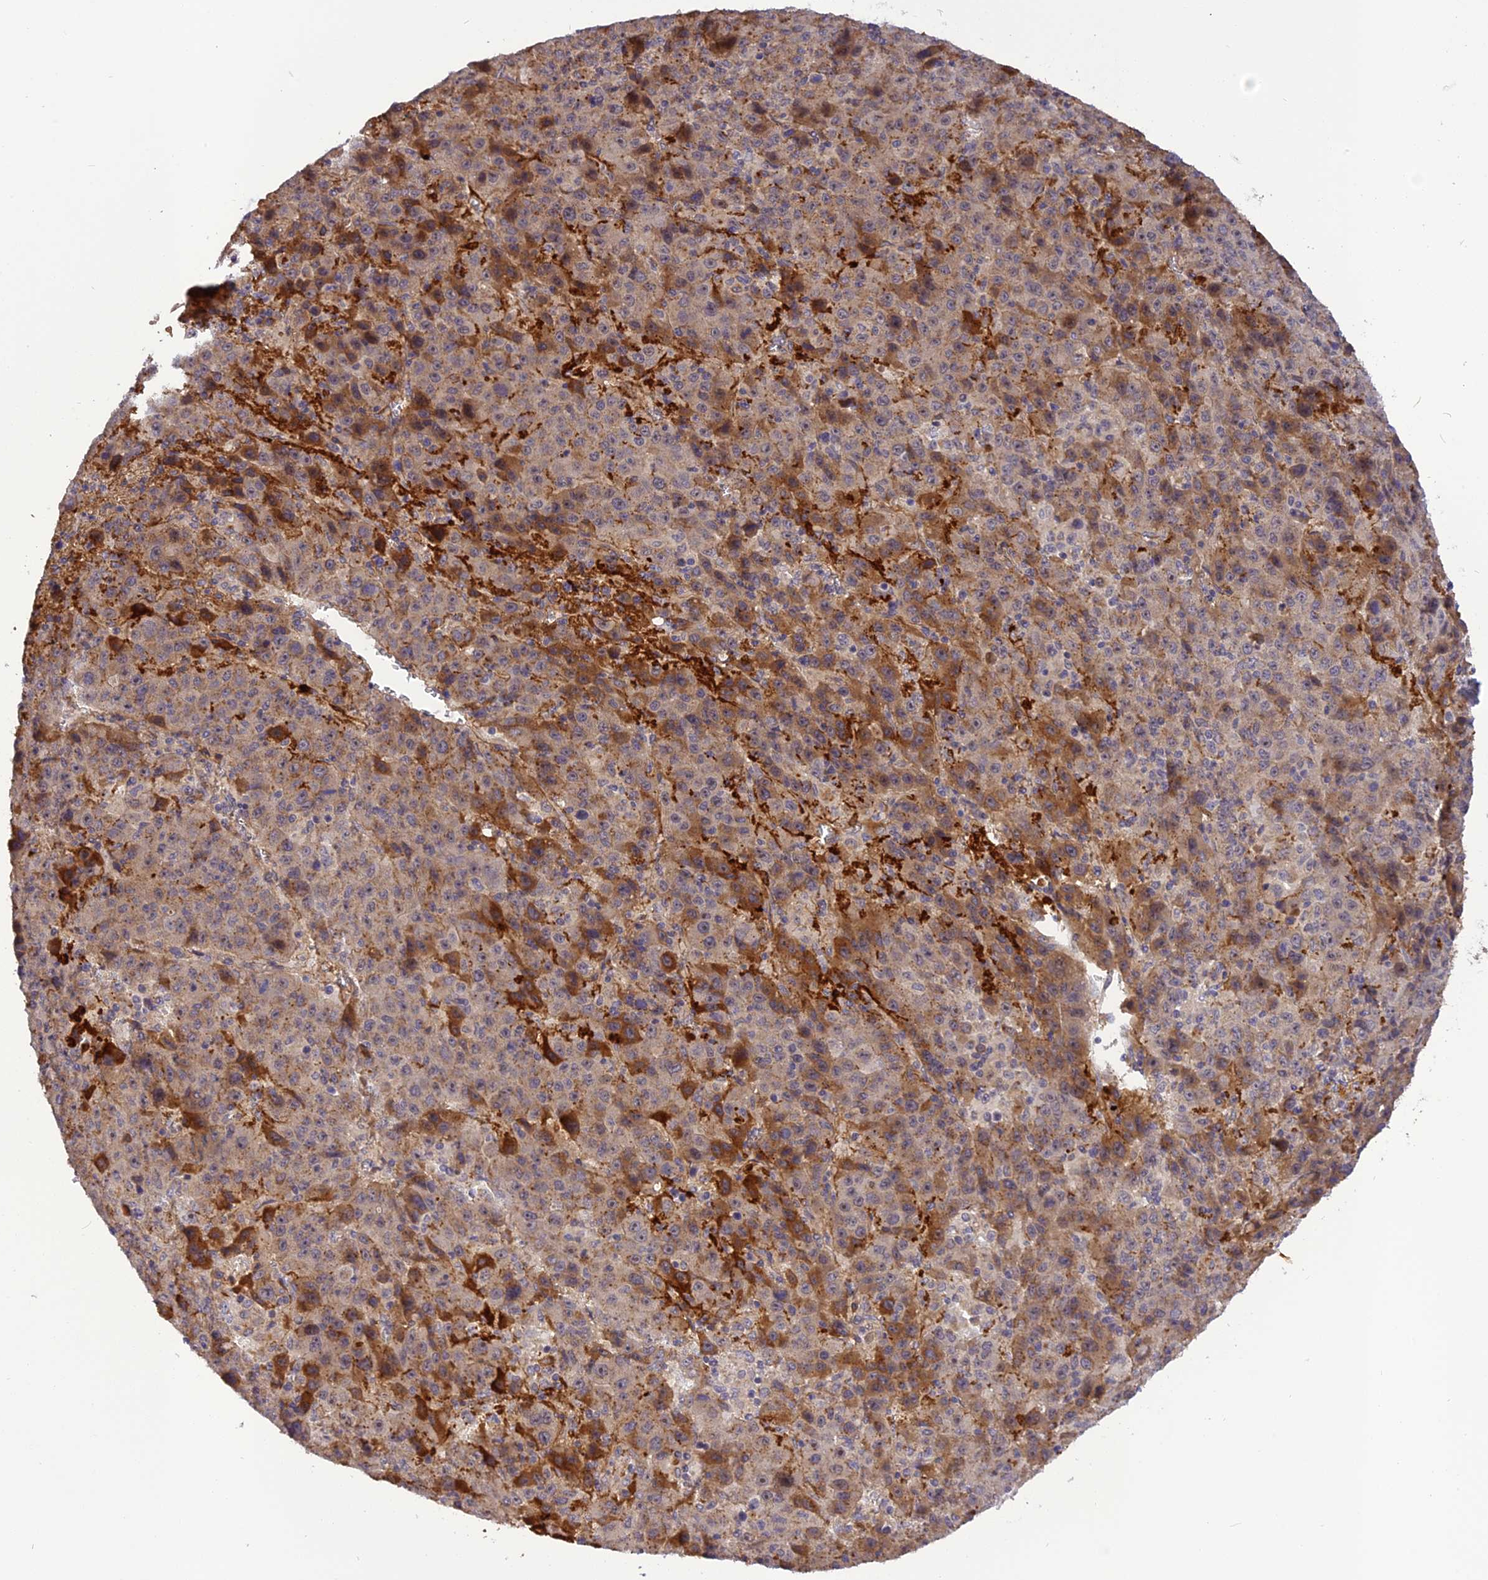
{"staining": {"intensity": "moderate", "quantity": "25%-75%", "location": "cytoplasmic/membranous"}, "tissue": "liver cancer", "cell_type": "Tumor cells", "image_type": "cancer", "snomed": [{"axis": "morphology", "description": "Carcinoma, Hepatocellular, NOS"}, {"axis": "topography", "description": "Liver"}], "caption": "This is a histology image of immunohistochemistry staining of hepatocellular carcinoma (liver), which shows moderate expression in the cytoplasmic/membranous of tumor cells.", "gene": "FNIP2", "patient": {"sex": "female", "age": 53}}